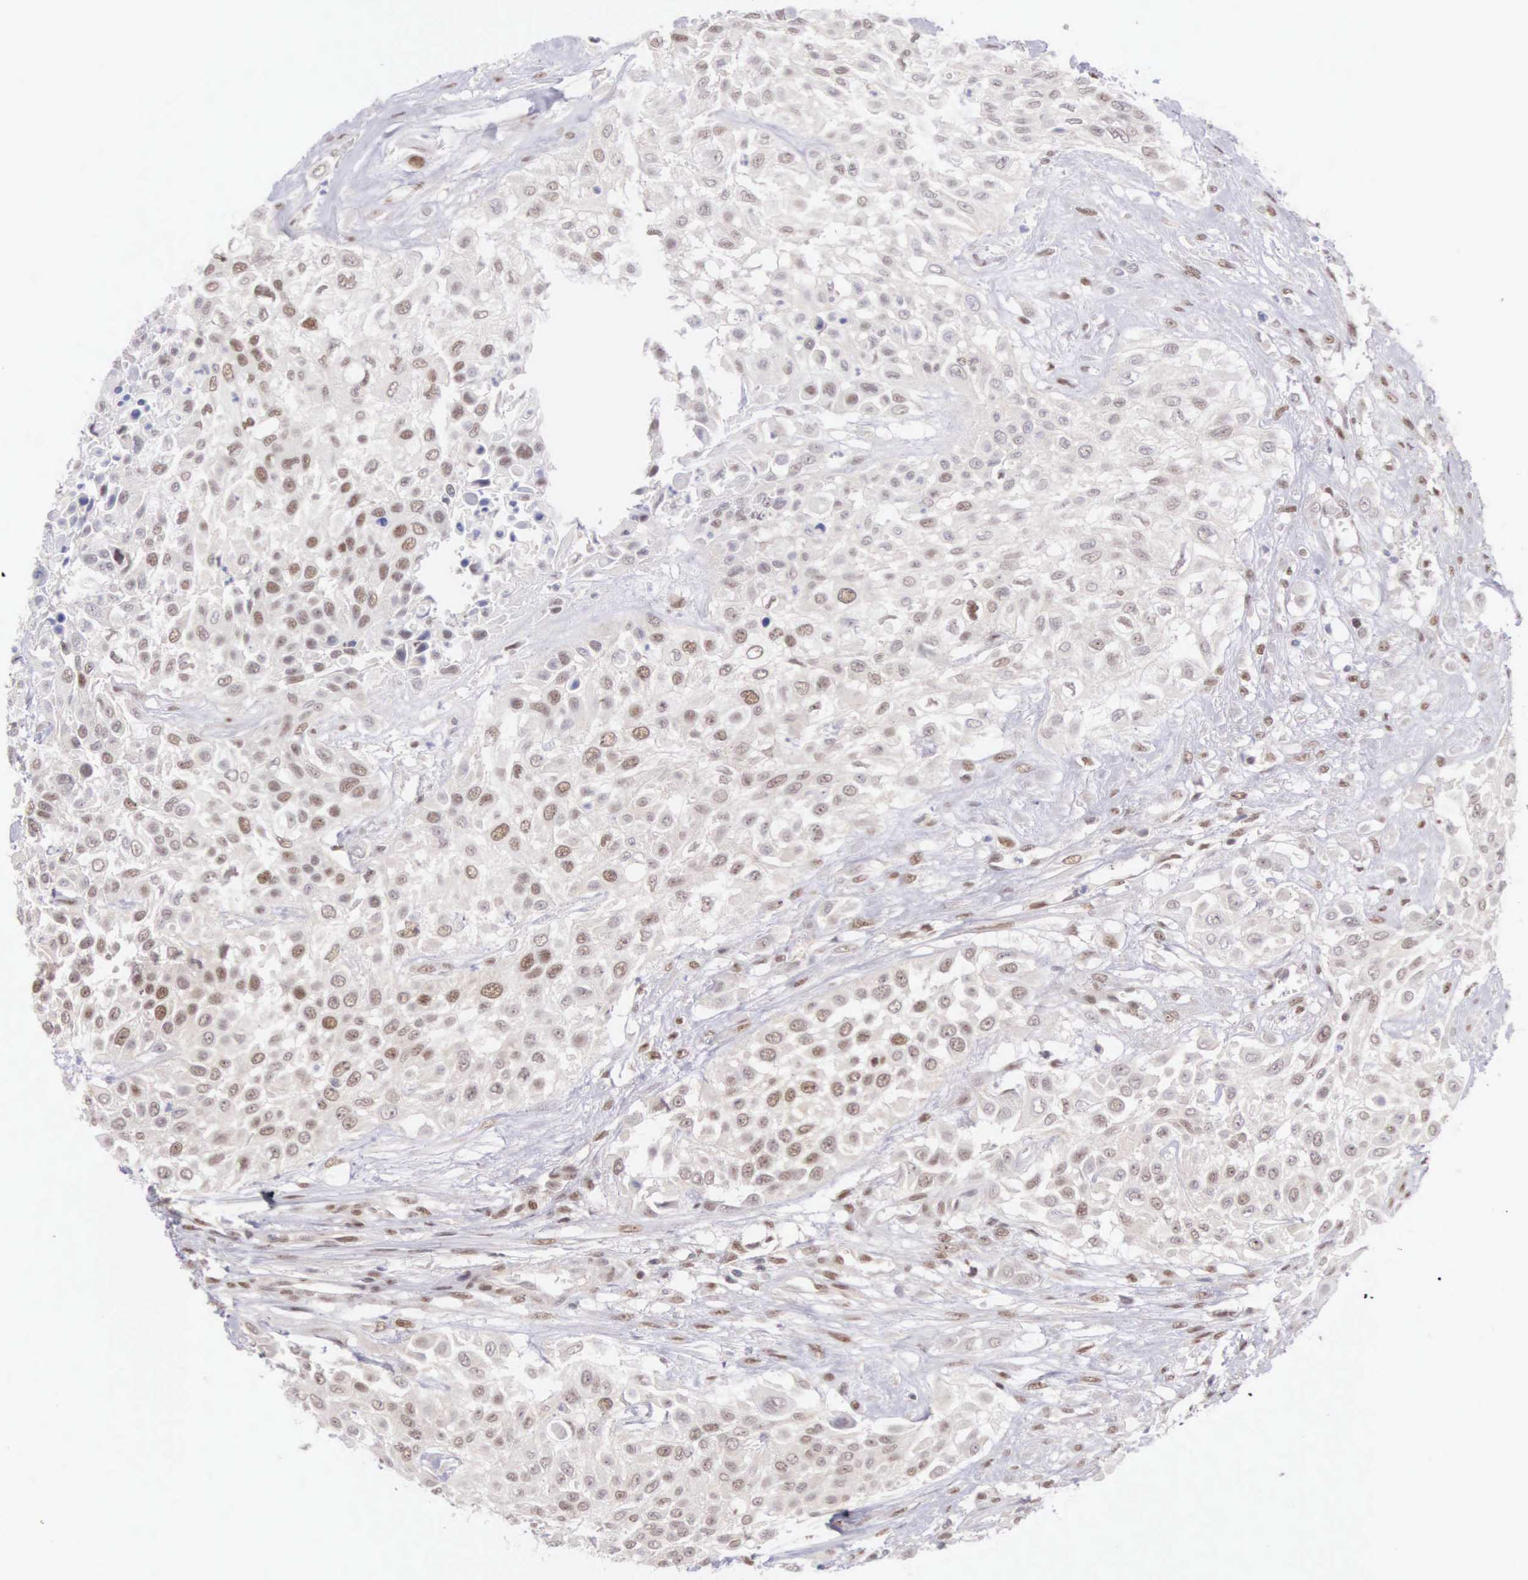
{"staining": {"intensity": "weak", "quantity": "25%-75%", "location": "nuclear"}, "tissue": "urothelial cancer", "cell_type": "Tumor cells", "image_type": "cancer", "snomed": [{"axis": "morphology", "description": "Urothelial carcinoma, High grade"}, {"axis": "topography", "description": "Urinary bladder"}], "caption": "A brown stain highlights weak nuclear staining of a protein in urothelial cancer tumor cells.", "gene": "CCDC117", "patient": {"sex": "male", "age": 57}}